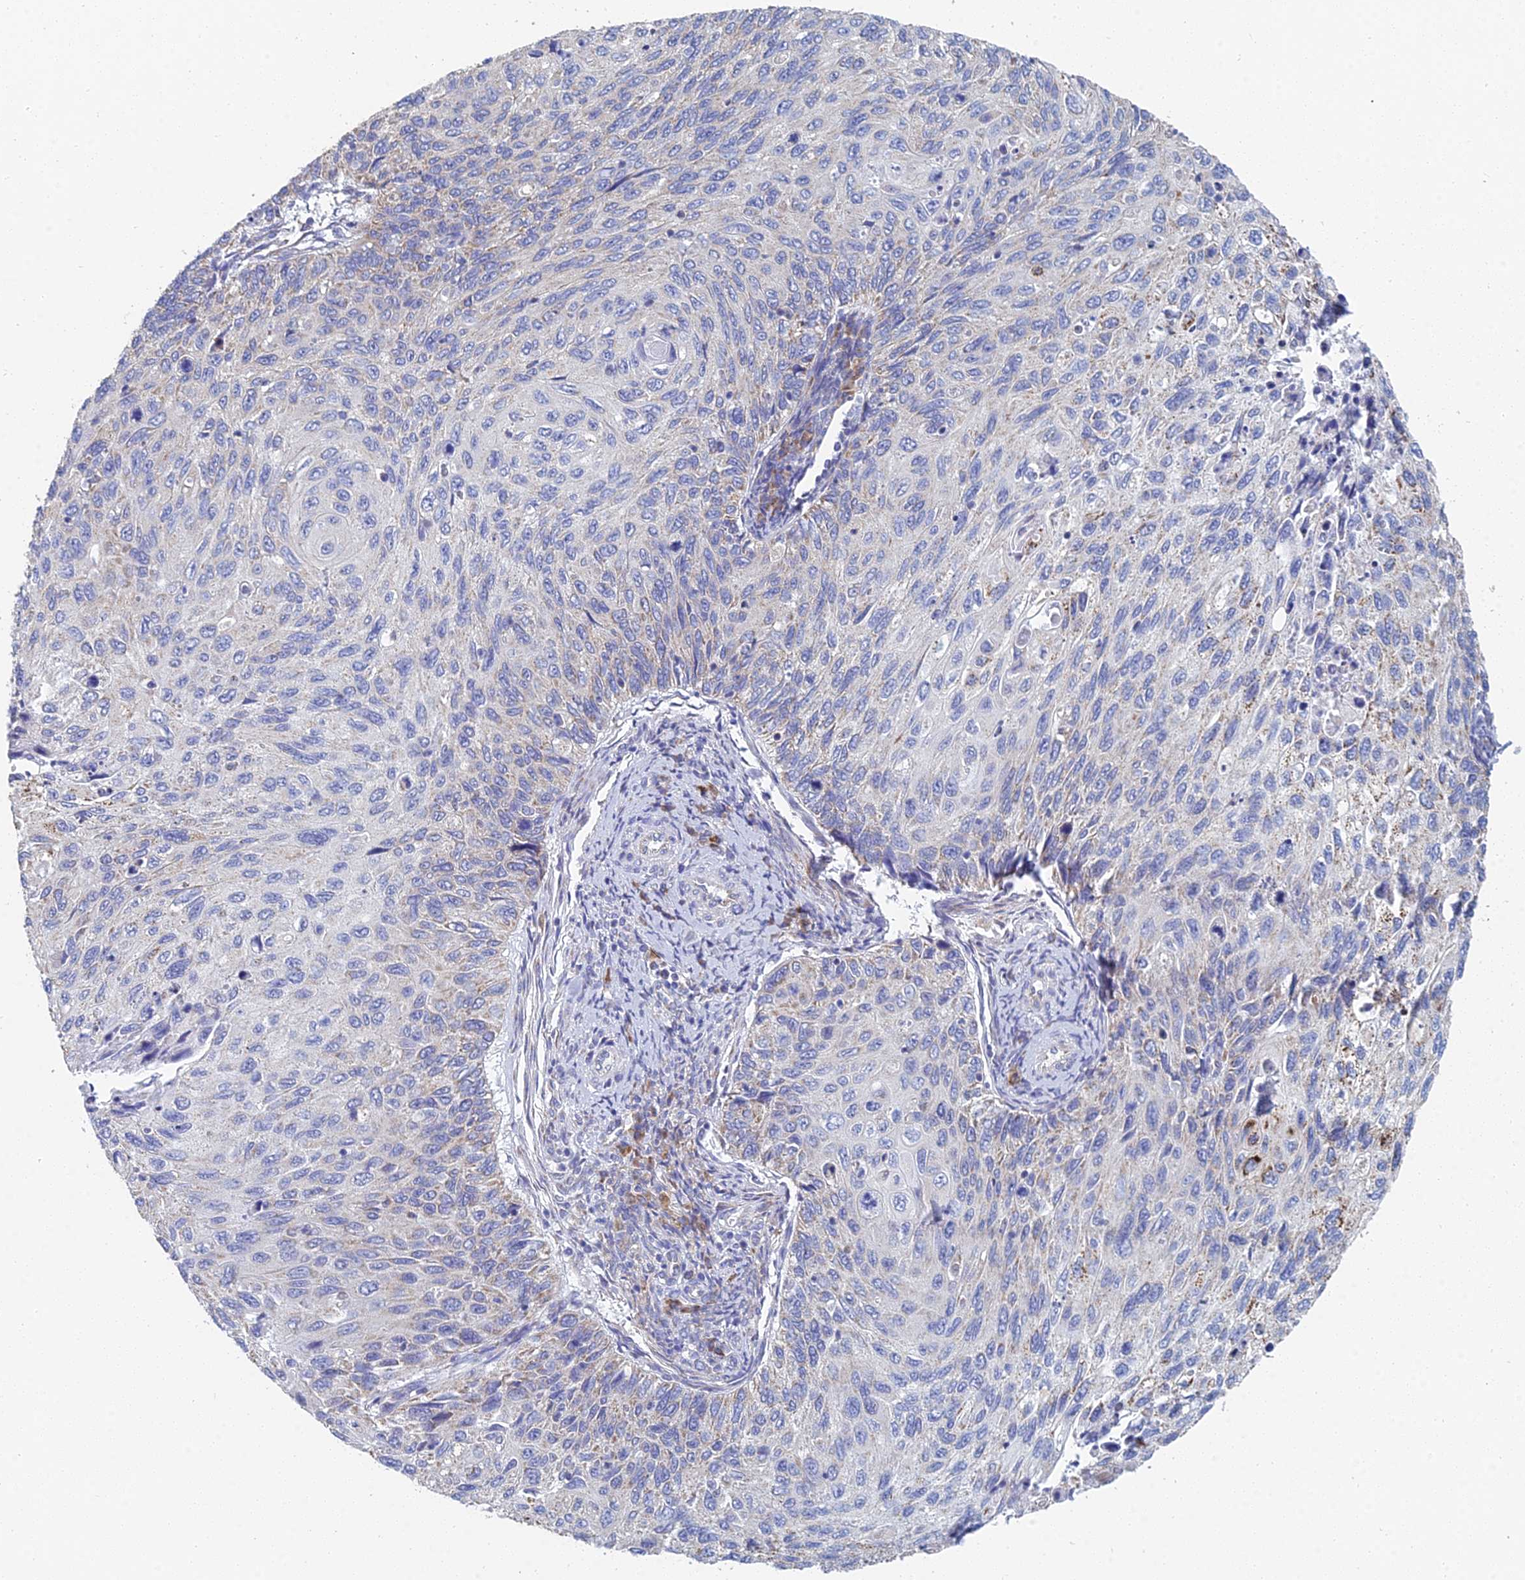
{"staining": {"intensity": "moderate", "quantity": "<25%", "location": "cytoplasmic/membranous"}, "tissue": "cervical cancer", "cell_type": "Tumor cells", "image_type": "cancer", "snomed": [{"axis": "morphology", "description": "Squamous cell carcinoma, NOS"}, {"axis": "topography", "description": "Cervix"}], "caption": "Tumor cells demonstrate low levels of moderate cytoplasmic/membranous expression in about <25% of cells in human cervical squamous cell carcinoma. The staining is performed using DAB brown chromogen to label protein expression. The nuclei are counter-stained blue using hematoxylin.", "gene": "CRACR2B", "patient": {"sex": "female", "age": 70}}